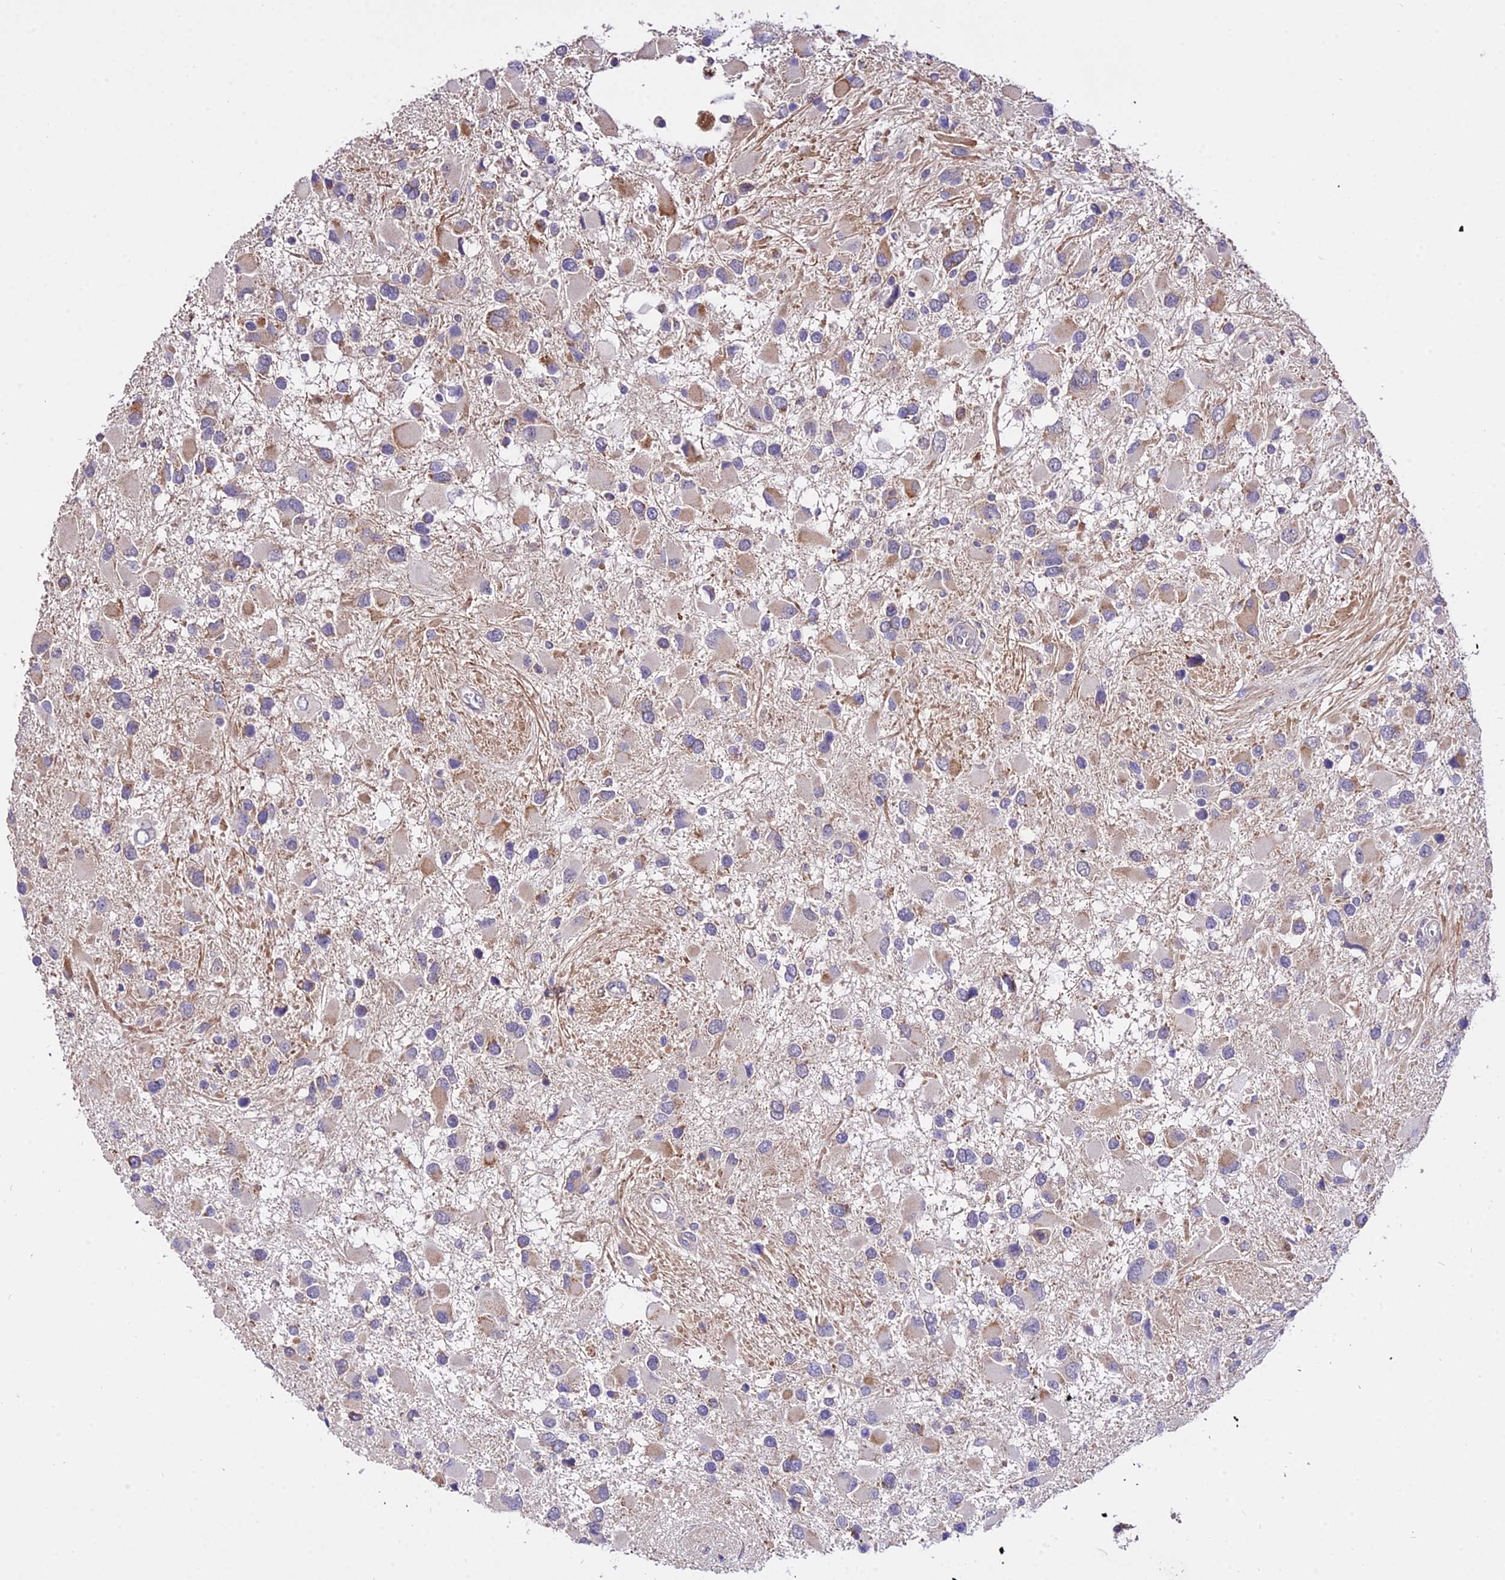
{"staining": {"intensity": "moderate", "quantity": "<25%", "location": "cytoplasmic/membranous"}, "tissue": "glioma", "cell_type": "Tumor cells", "image_type": "cancer", "snomed": [{"axis": "morphology", "description": "Glioma, malignant, High grade"}, {"axis": "topography", "description": "Brain"}], "caption": "Glioma stained with immunohistochemistry (IHC) displays moderate cytoplasmic/membranous staining in approximately <25% of tumor cells.", "gene": "WDR5B", "patient": {"sex": "male", "age": 53}}